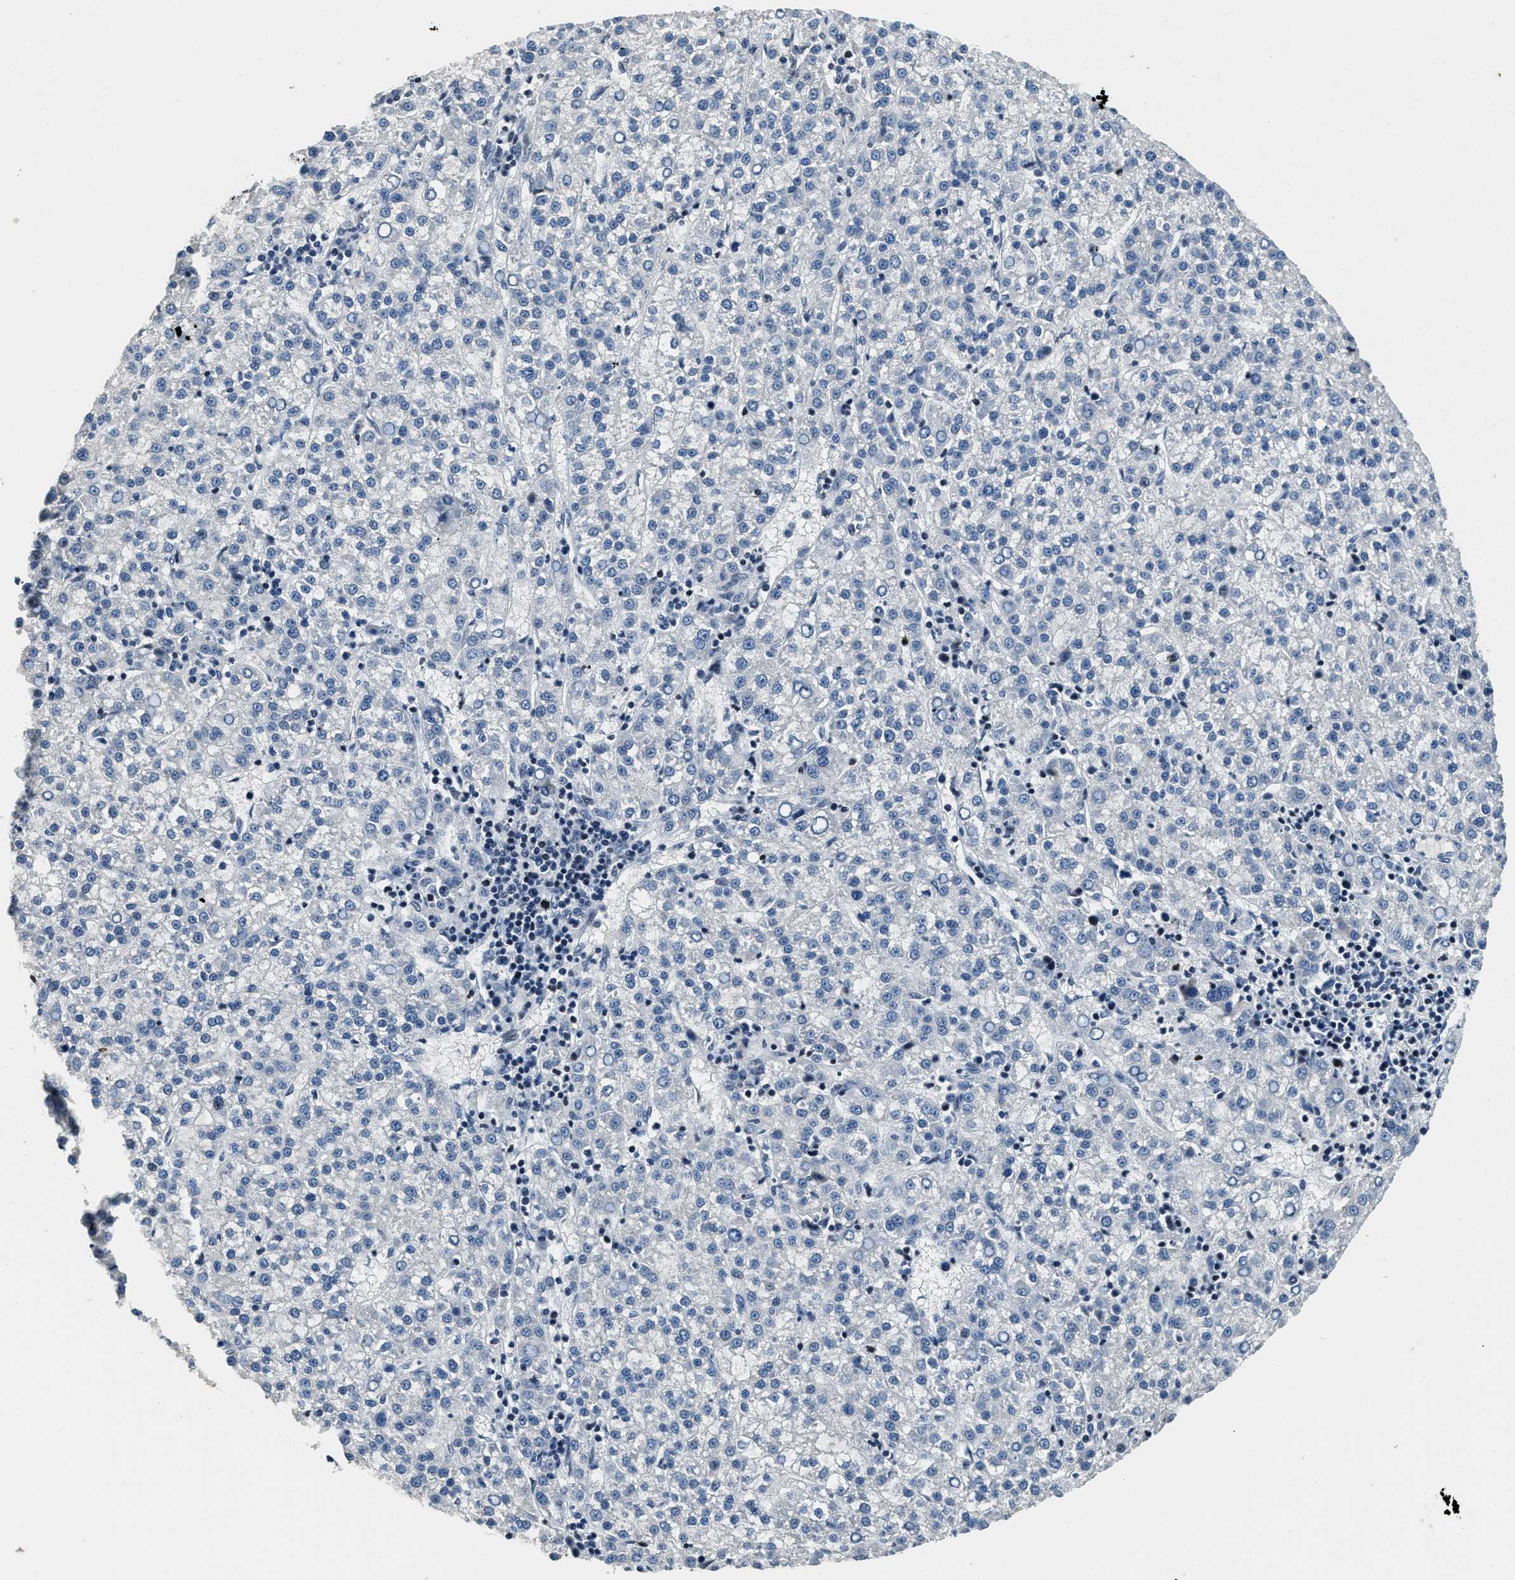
{"staining": {"intensity": "negative", "quantity": "none", "location": "none"}, "tissue": "liver cancer", "cell_type": "Tumor cells", "image_type": "cancer", "snomed": [{"axis": "morphology", "description": "Carcinoma, Hepatocellular, NOS"}, {"axis": "topography", "description": "Liver"}], "caption": "Liver cancer stained for a protein using immunohistochemistry exhibits no expression tumor cells.", "gene": "ZC3HC1", "patient": {"sex": "female", "age": 58}}